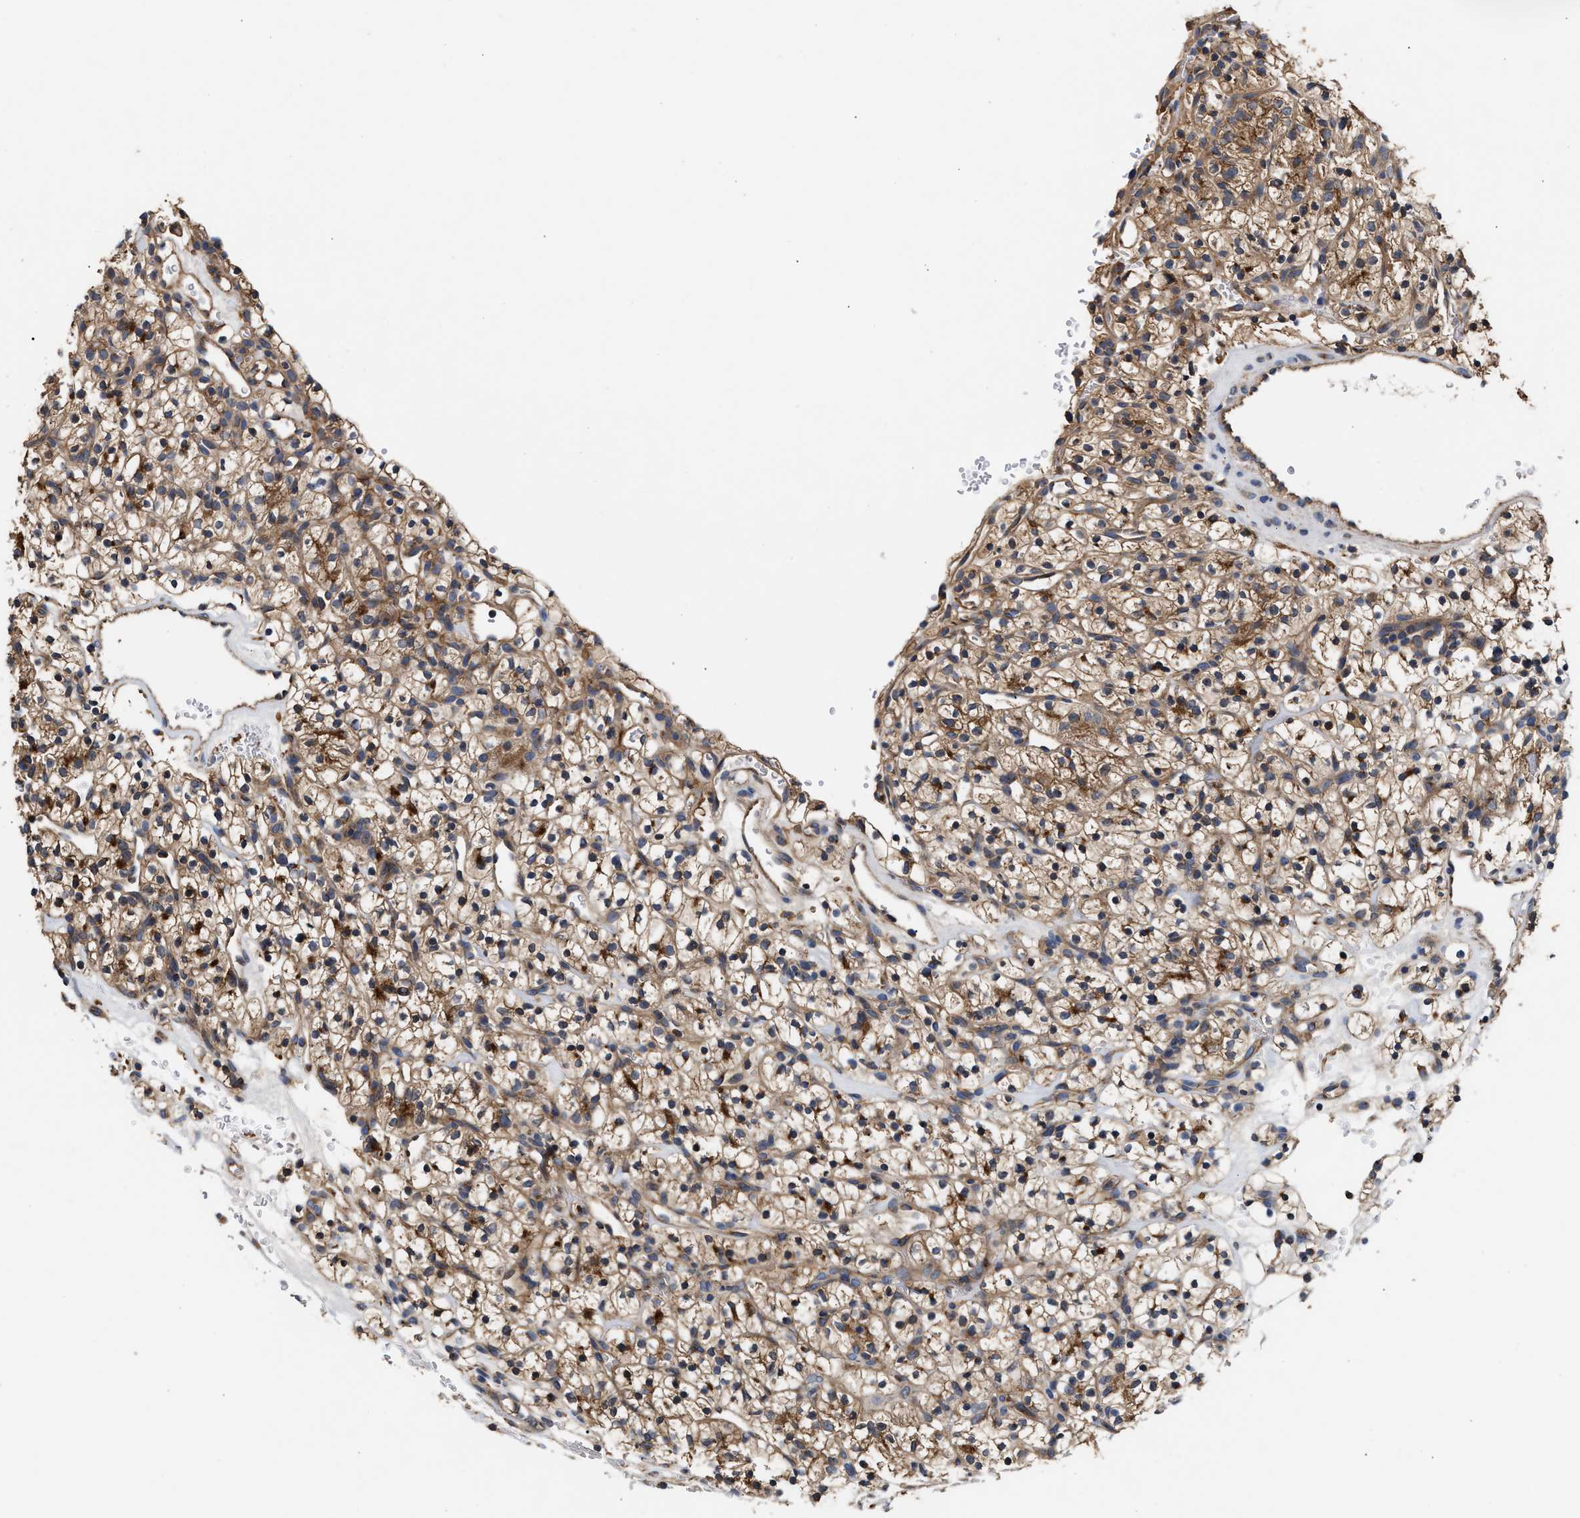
{"staining": {"intensity": "moderate", "quantity": ">75%", "location": "cytoplasmic/membranous"}, "tissue": "renal cancer", "cell_type": "Tumor cells", "image_type": "cancer", "snomed": [{"axis": "morphology", "description": "Adenocarcinoma, NOS"}, {"axis": "topography", "description": "Kidney"}], "caption": "About >75% of tumor cells in adenocarcinoma (renal) reveal moderate cytoplasmic/membranous protein staining as visualized by brown immunohistochemical staining.", "gene": "KLB", "patient": {"sex": "female", "age": 57}}